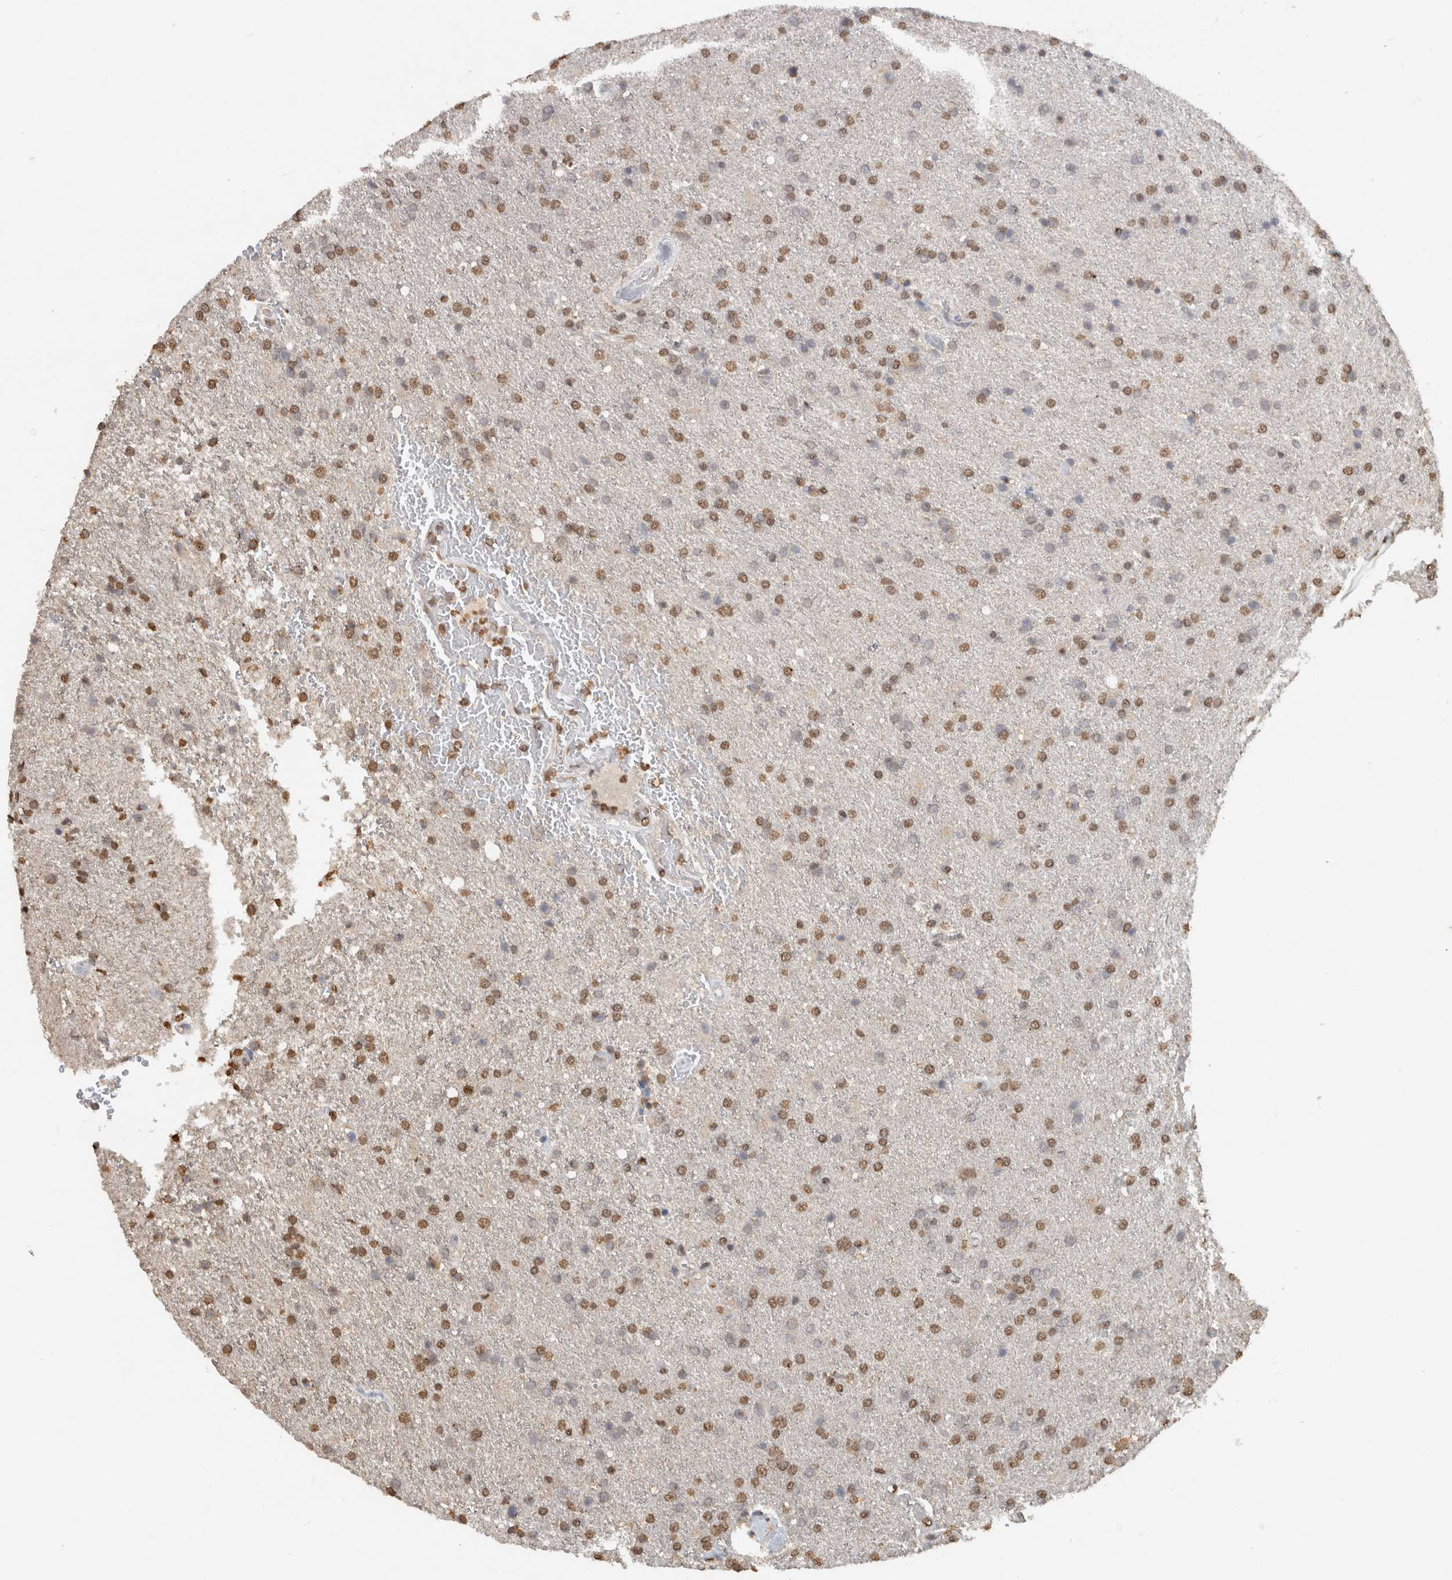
{"staining": {"intensity": "moderate", "quantity": ">75%", "location": "nuclear"}, "tissue": "glioma", "cell_type": "Tumor cells", "image_type": "cancer", "snomed": [{"axis": "morphology", "description": "Glioma, malignant, High grade"}, {"axis": "topography", "description": "Brain"}], "caption": "This photomicrograph displays immunohistochemistry (IHC) staining of human glioma, with medium moderate nuclear positivity in about >75% of tumor cells.", "gene": "HAND2", "patient": {"sex": "male", "age": 72}}